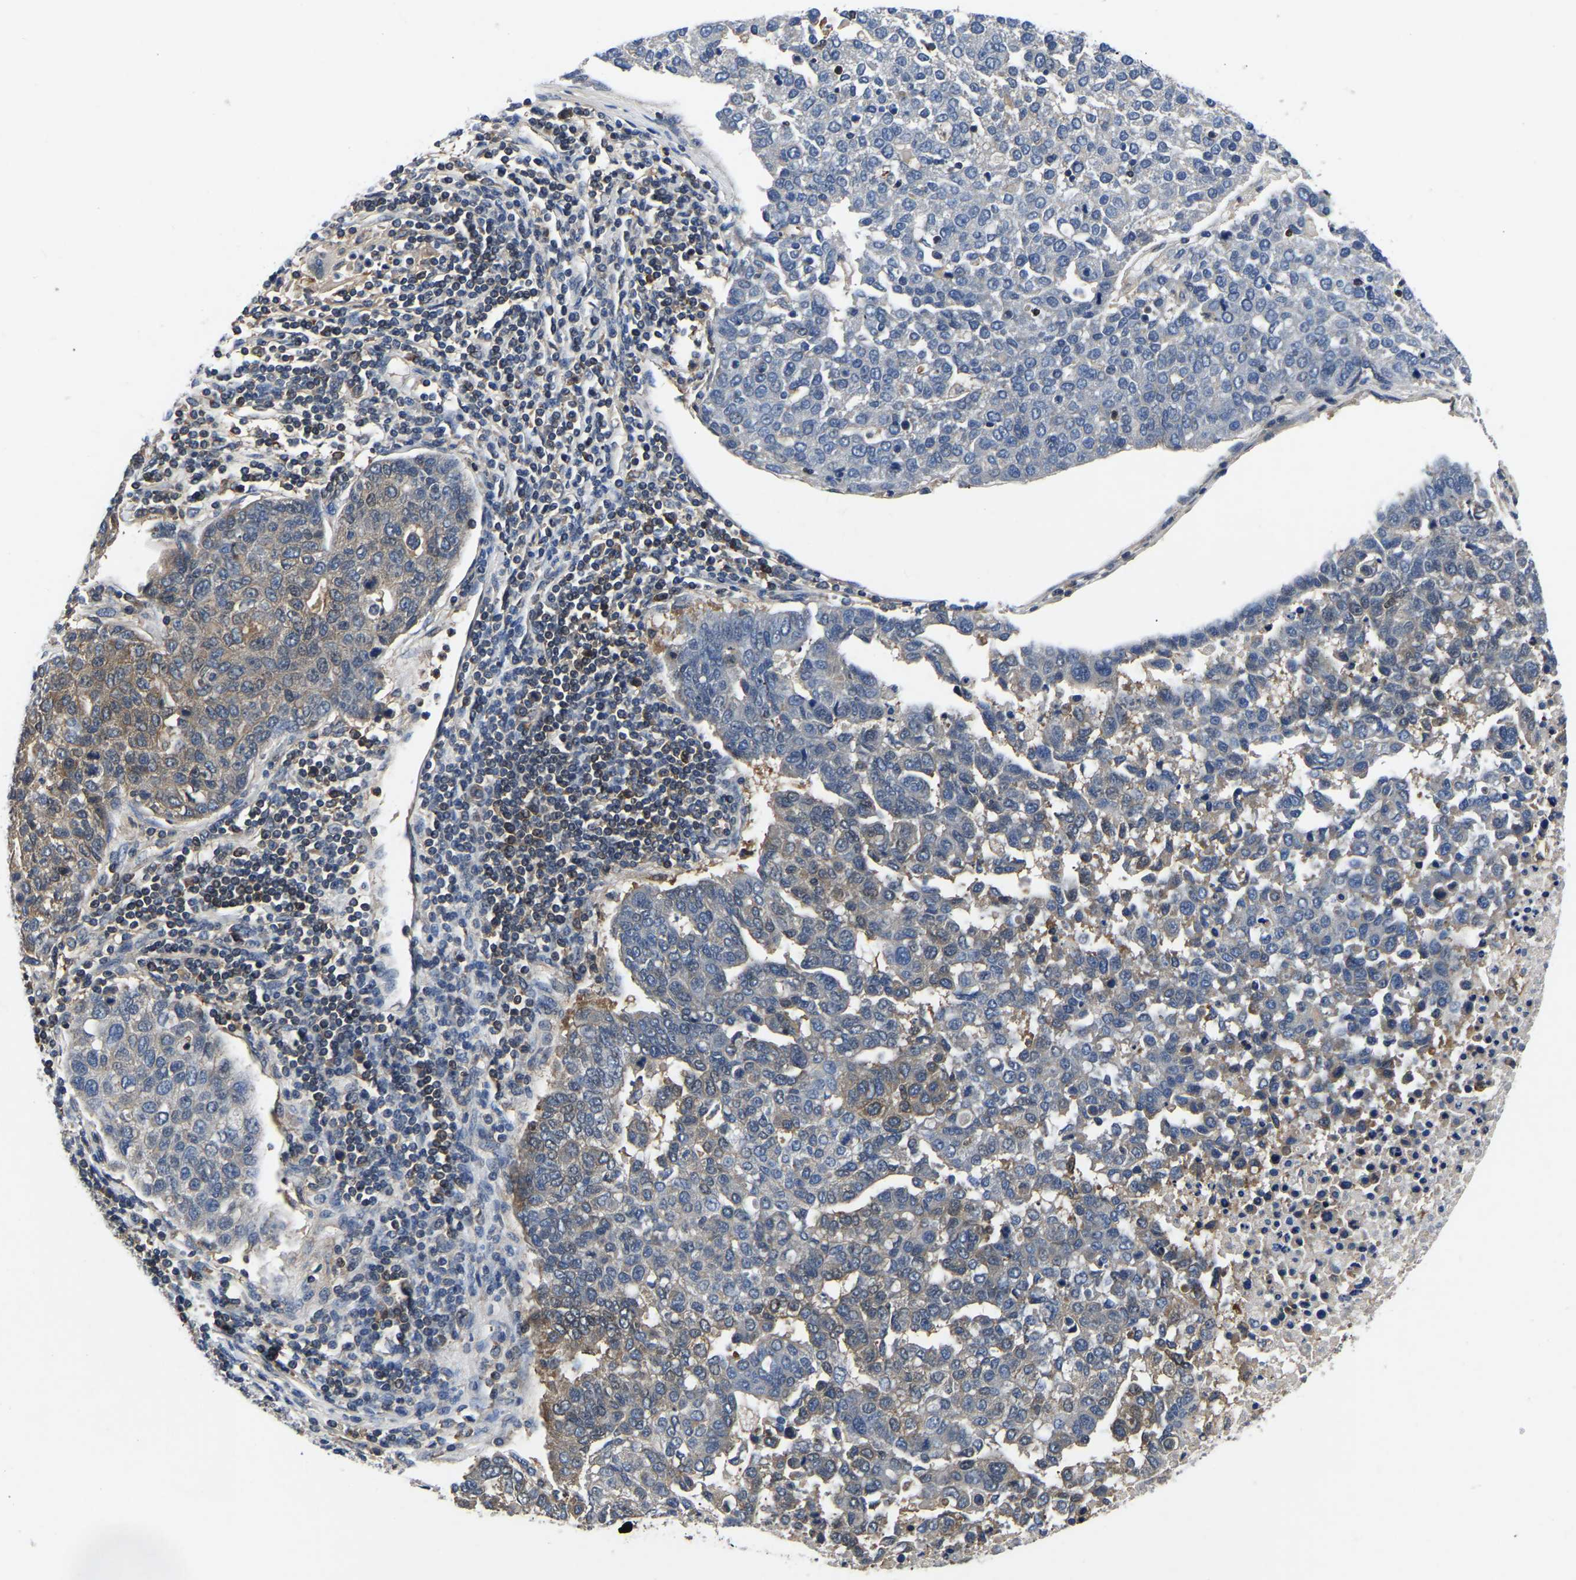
{"staining": {"intensity": "moderate", "quantity": "25%-75%", "location": "cytoplasmic/membranous"}, "tissue": "pancreatic cancer", "cell_type": "Tumor cells", "image_type": "cancer", "snomed": [{"axis": "morphology", "description": "Adenocarcinoma, NOS"}, {"axis": "topography", "description": "Pancreas"}], "caption": "Immunohistochemical staining of pancreatic cancer (adenocarcinoma) exhibits medium levels of moderate cytoplasmic/membranous positivity in approximately 25%-75% of tumor cells.", "gene": "FGD5", "patient": {"sex": "female", "age": 61}}